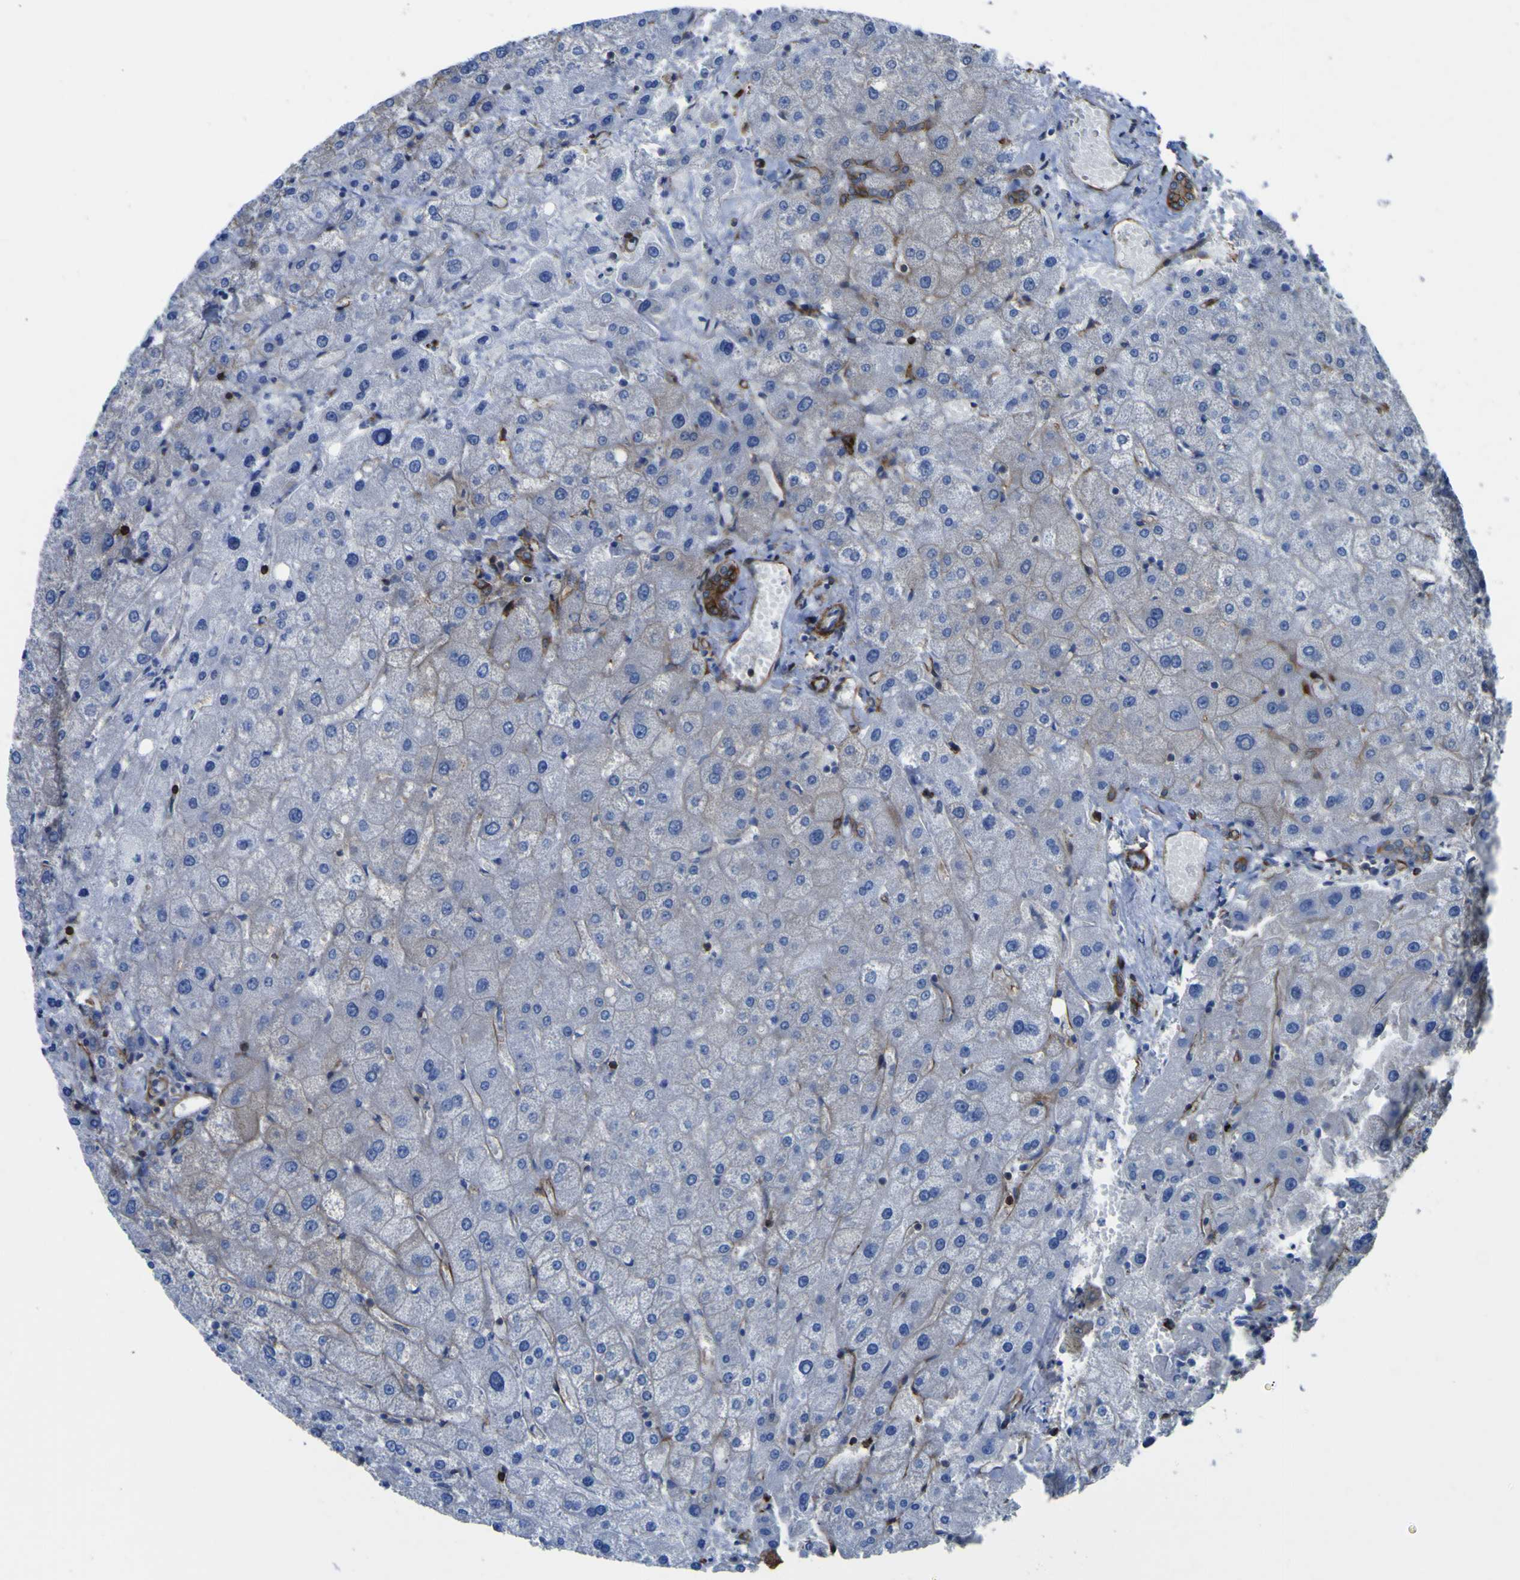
{"staining": {"intensity": "strong", "quantity": ">75%", "location": "cytoplasmic/membranous"}, "tissue": "liver", "cell_type": "Cholangiocytes", "image_type": "normal", "snomed": [{"axis": "morphology", "description": "Normal tissue, NOS"}, {"axis": "topography", "description": "Liver"}], "caption": "IHC of normal liver reveals high levels of strong cytoplasmic/membranous positivity in approximately >75% of cholangiocytes.", "gene": "AGO4", "patient": {"sex": "male", "age": 73}}